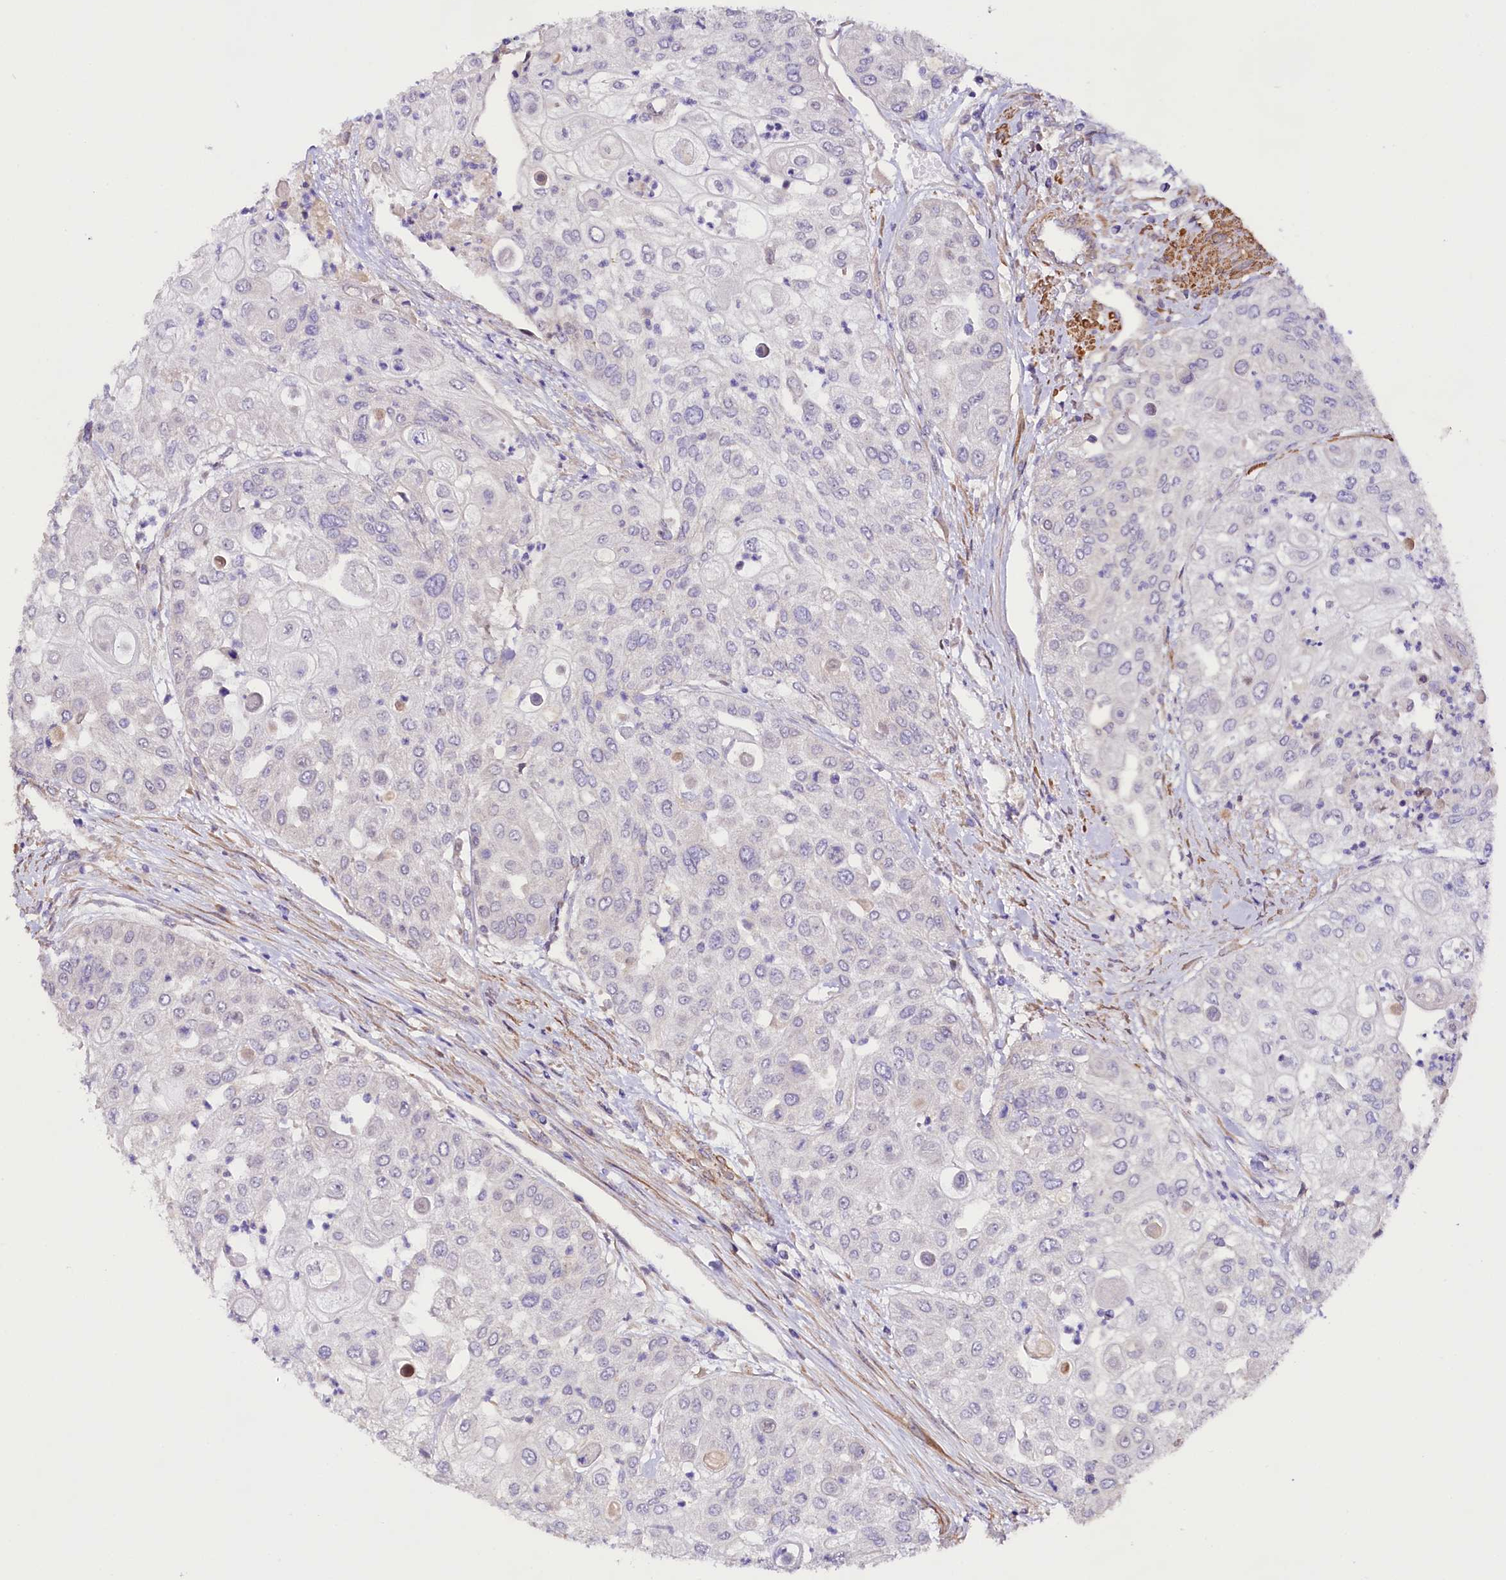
{"staining": {"intensity": "negative", "quantity": "none", "location": "none"}, "tissue": "urothelial cancer", "cell_type": "Tumor cells", "image_type": "cancer", "snomed": [{"axis": "morphology", "description": "Urothelial carcinoma, High grade"}, {"axis": "topography", "description": "Urinary bladder"}], "caption": "This is an immunohistochemistry photomicrograph of human urothelial cancer. There is no staining in tumor cells.", "gene": "VPS11", "patient": {"sex": "female", "age": 79}}